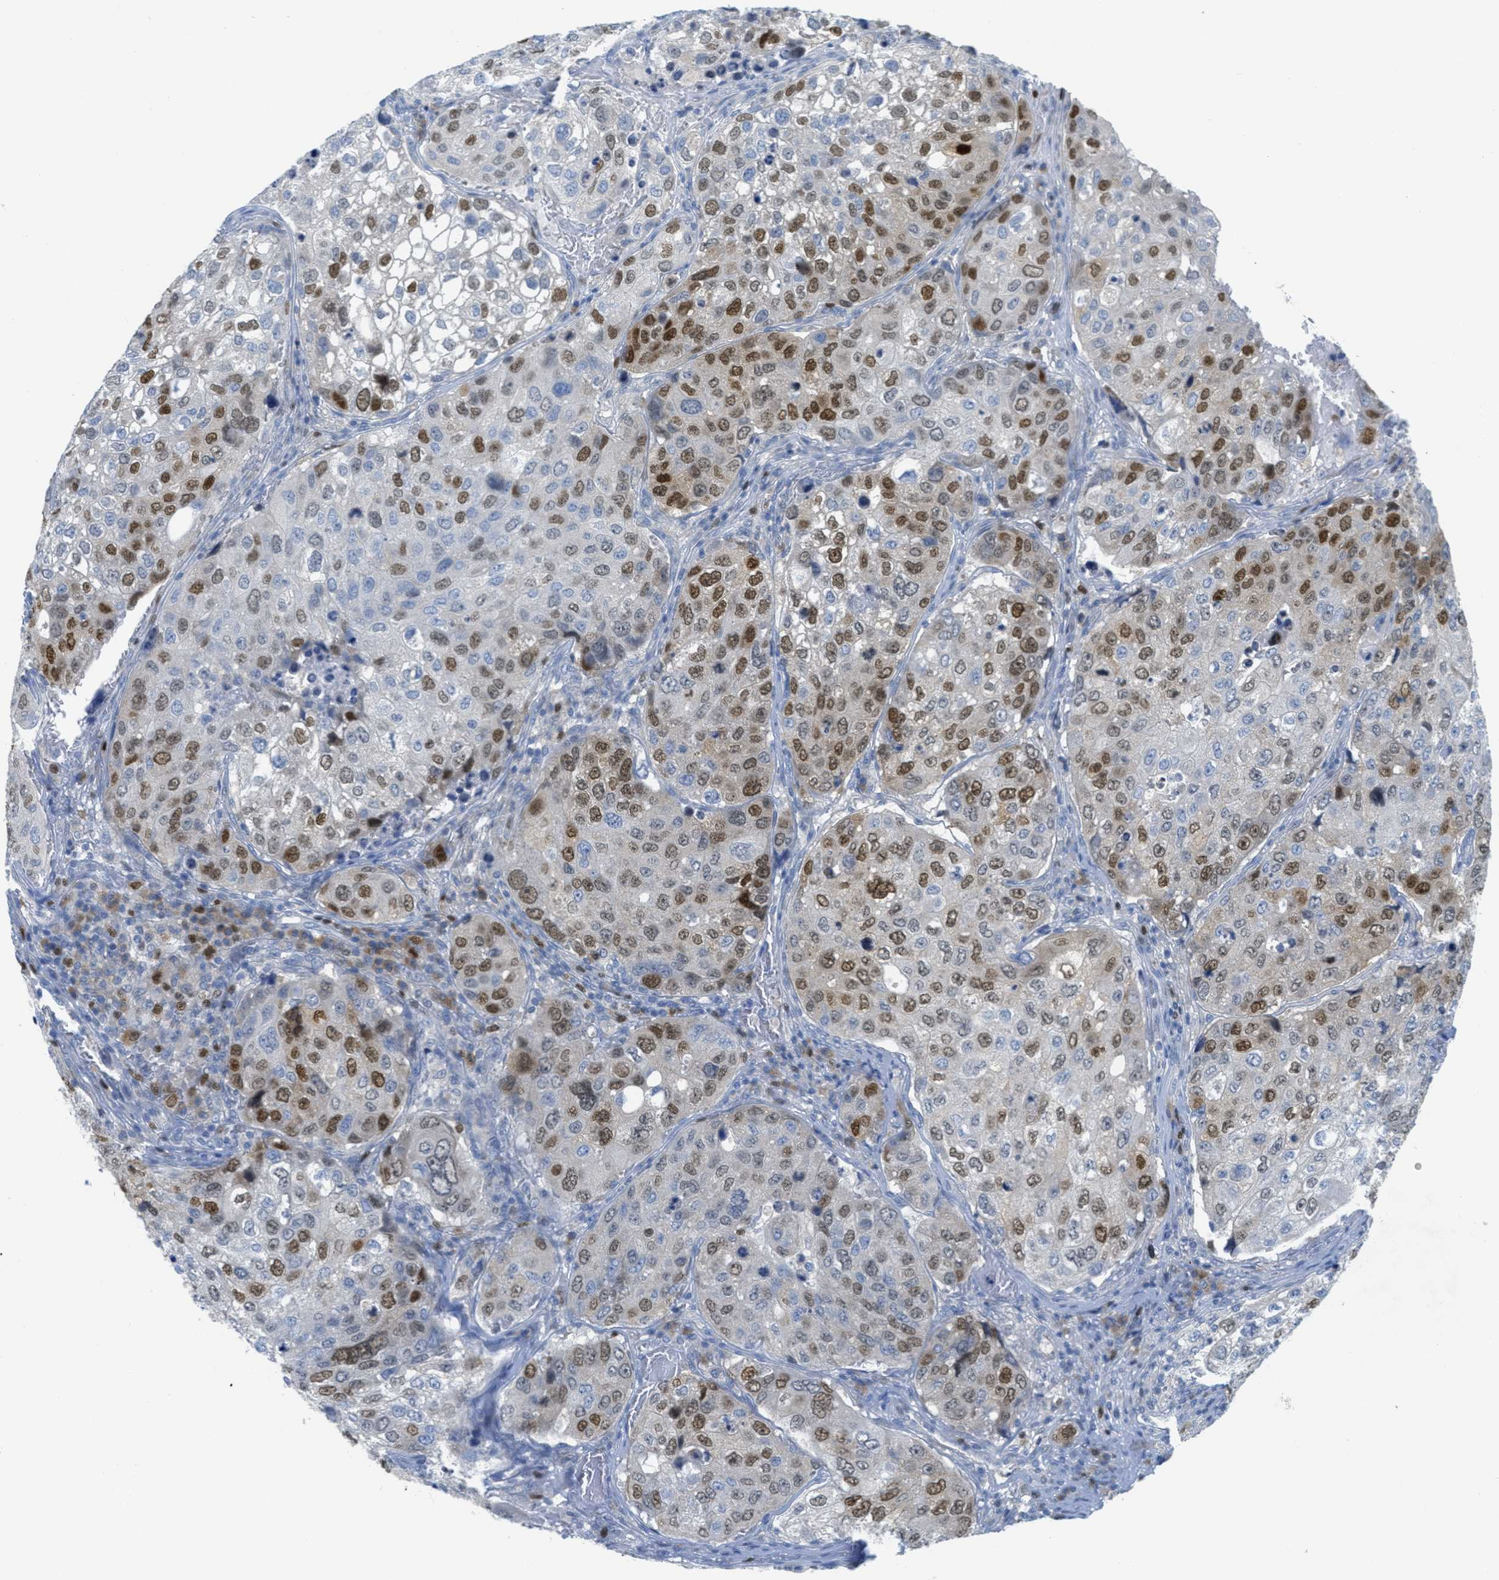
{"staining": {"intensity": "moderate", "quantity": ">75%", "location": "nuclear"}, "tissue": "urothelial cancer", "cell_type": "Tumor cells", "image_type": "cancer", "snomed": [{"axis": "morphology", "description": "Urothelial carcinoma, High grade"}, {"axis": "topography", "description": "Lymph node"}, {"axis": "topography", "description": "Urinary bladder"}], "caption": "Brown immunohistochemical staining in human urothelial carcinoma (high-grade) reveals moderate nuclear expression in approximately >75% of tumor cells. The staining is performed using DAB (3,3'-diaminobenzidine) brown chromogen to label protein expression. The nuclei are counter-stained blue using hematoxylin.", "gene": "ORC6", "patient": {"sex": "male", "age": 51}}